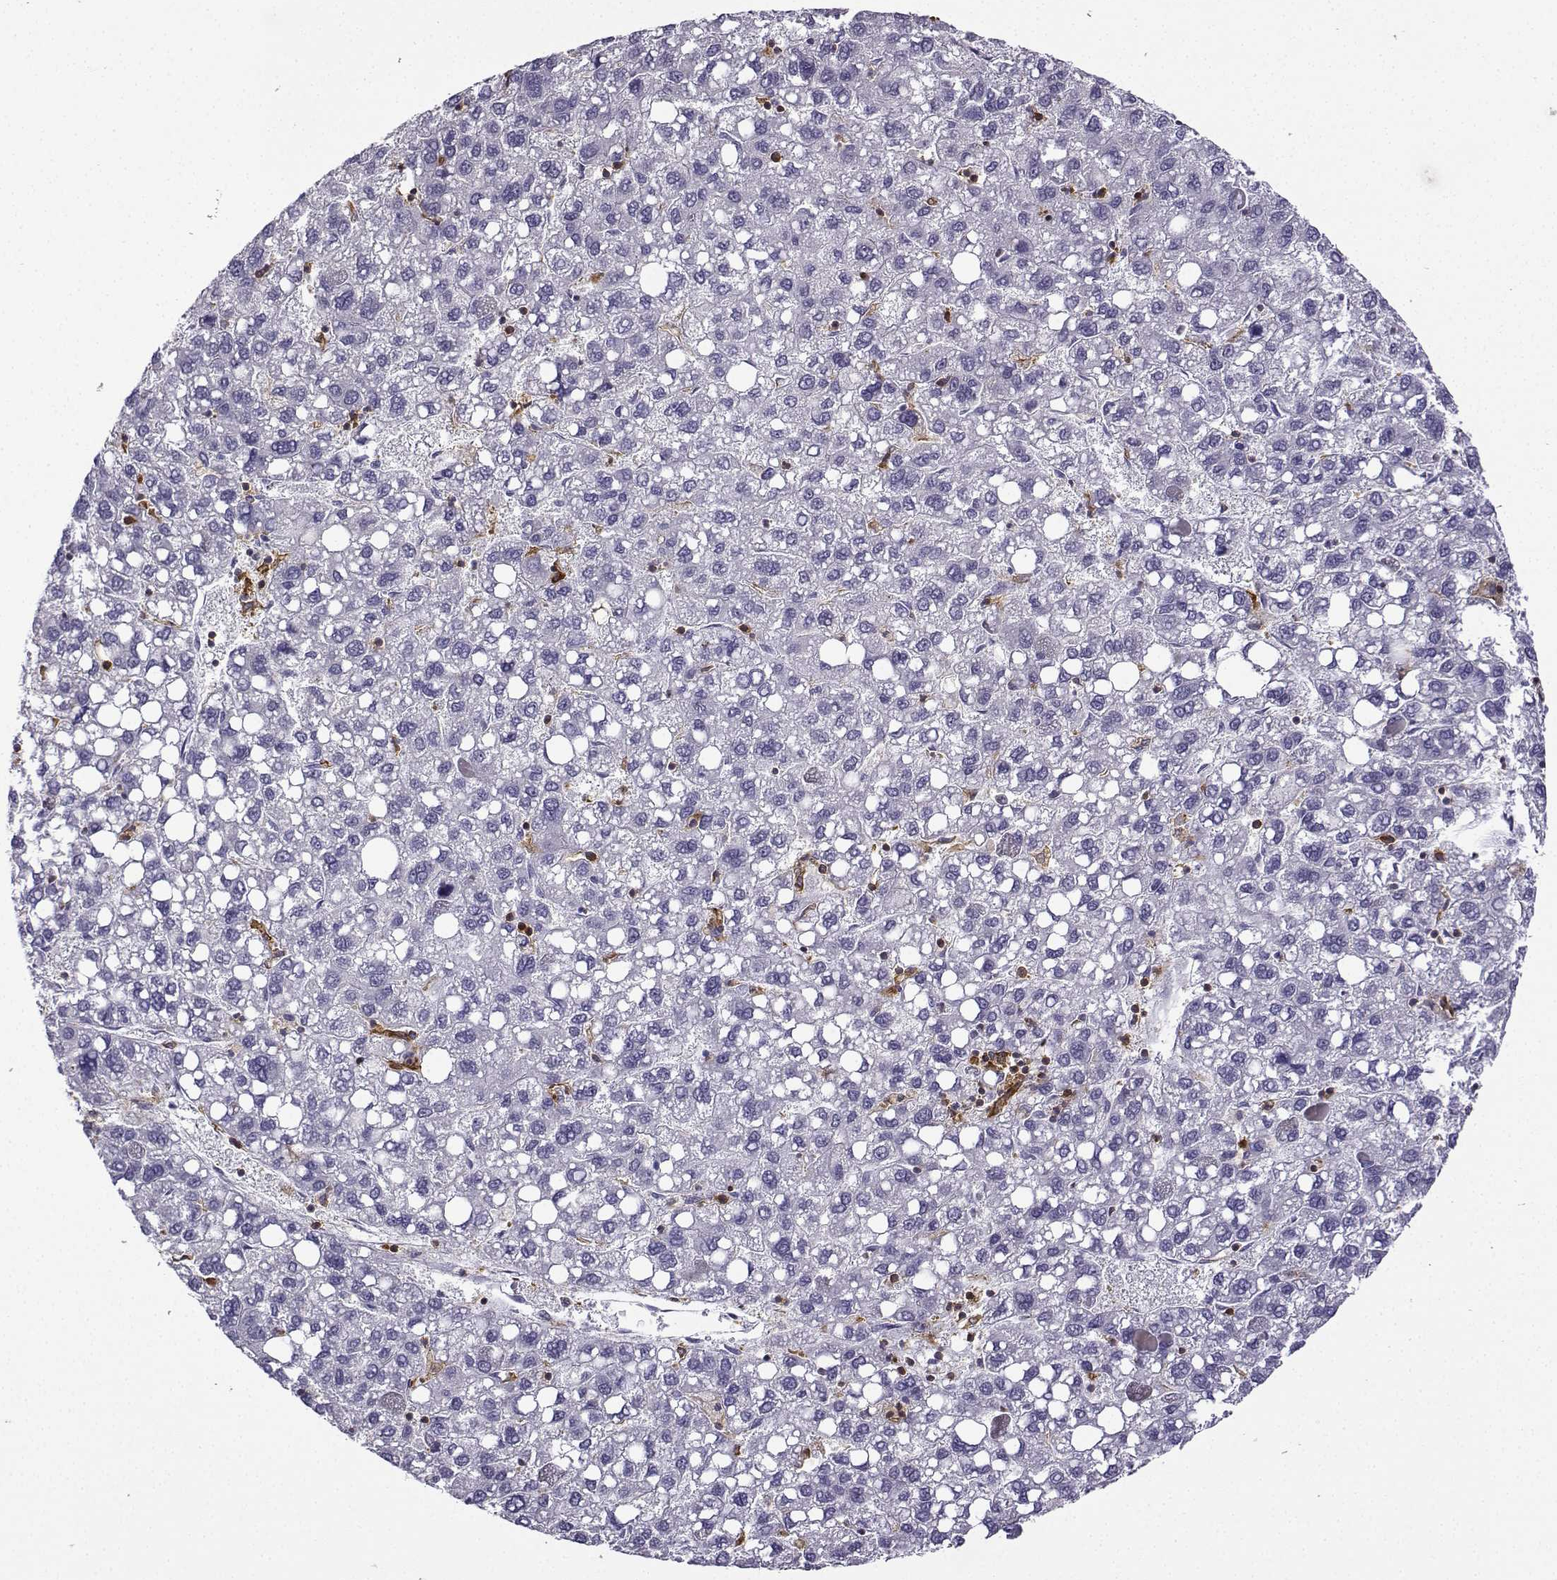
{"staining": {"intensity": "negative", "quantity": "none", "location": "none"}, "tissue": "liver cancer", "cell_type": "Tumor cells", "image_type": "cancer", "snomed": [{"axis": "morphology", "description": "Carcinoma, Hepatocellular, NOS"}, {"axis": "topography", "description": "Liver"}], "caption": "DAB (3,3'-diaminobenzidine) immunohistochemical staining of human liver hepatocellular carcinoma shows no significant expression in tumor cells. (DAB IHC visualized using brightfield microscopy, high magnification).", "gene": "DOCK10", "patient": {"sex": "female", "age": 82}}